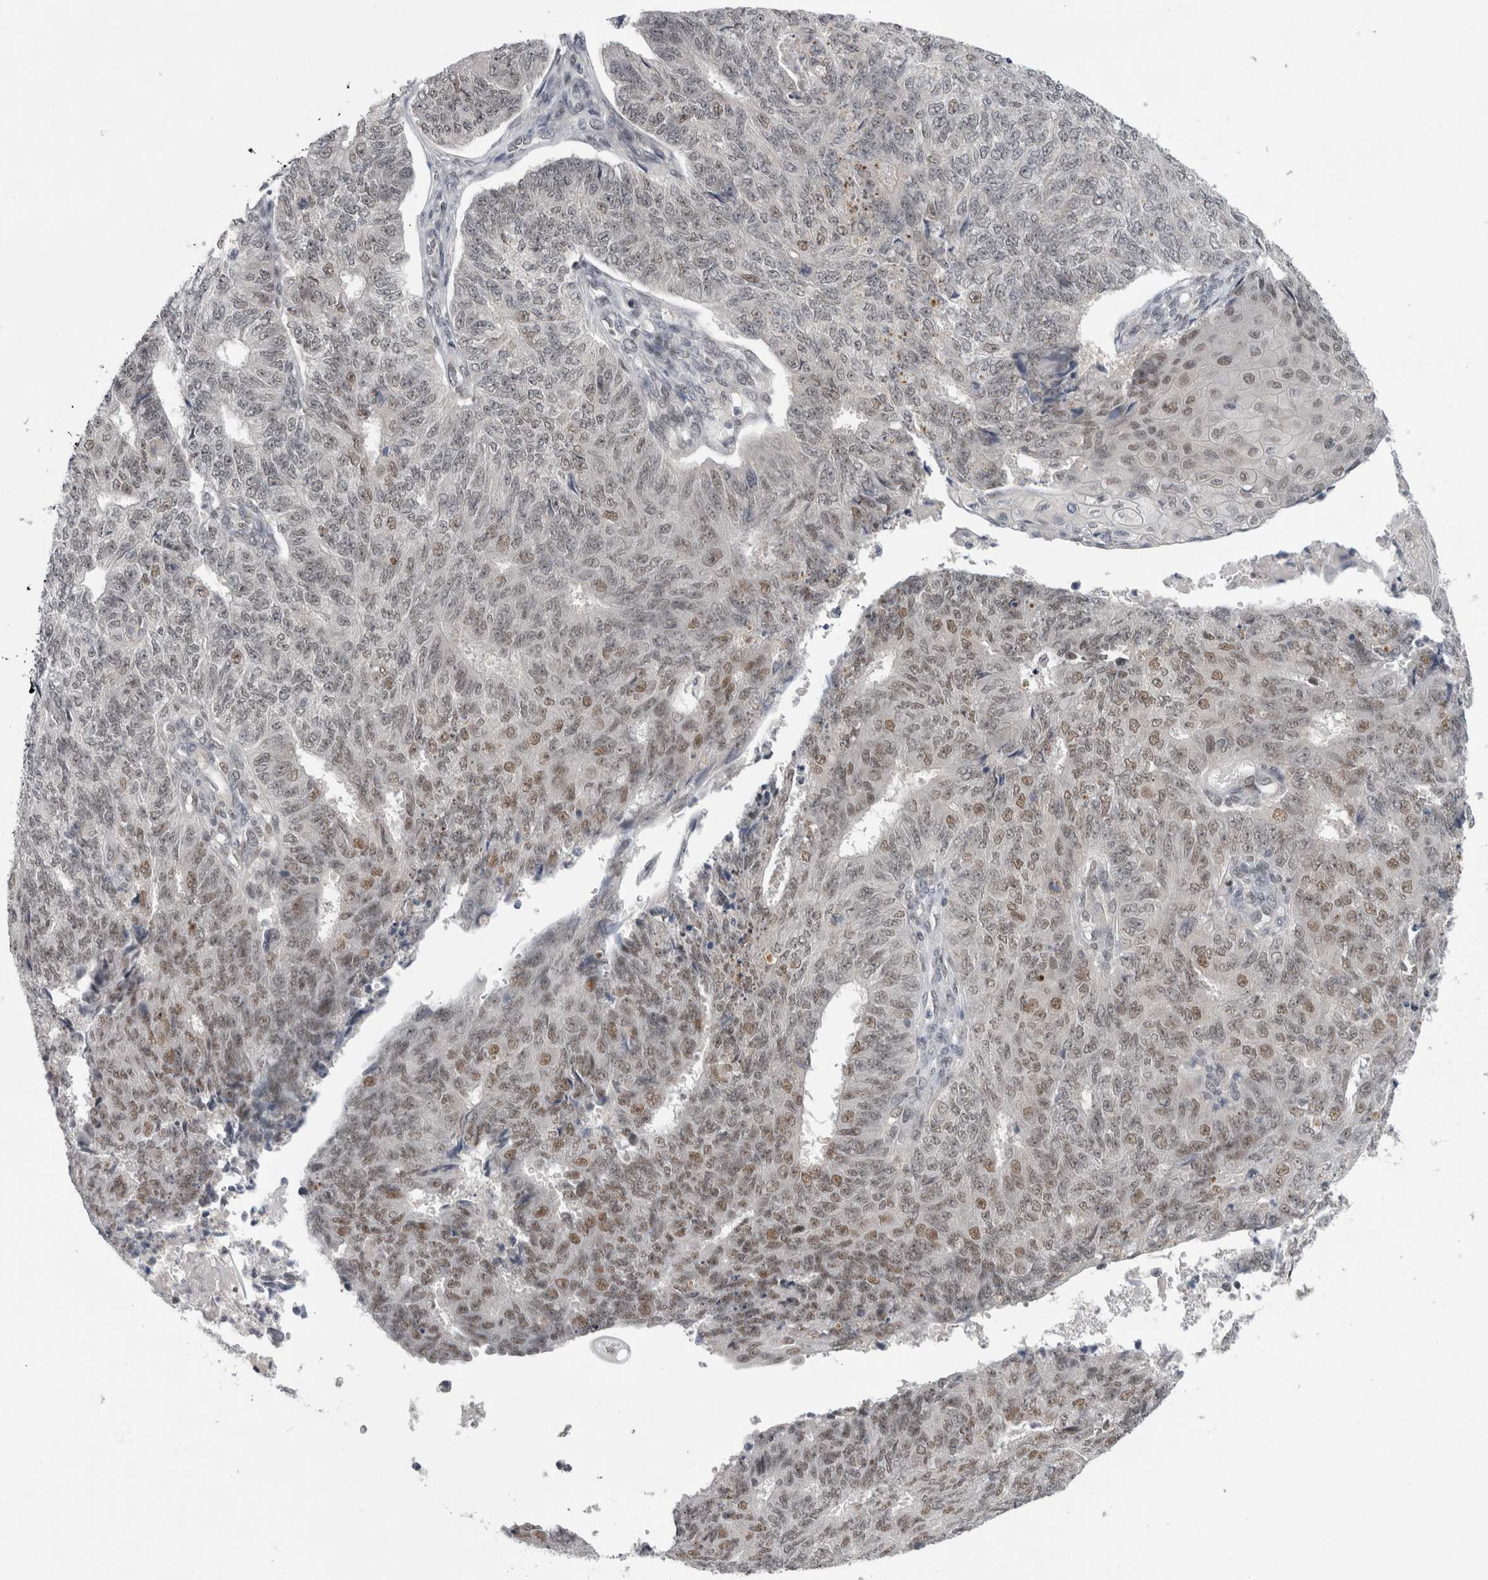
{"staining": {"intensity": "moderate", "quantity": "25%-75%", "location": "nuclear"}, "tissue": "endometrial cancer", "cell_type": "Tumor cells", "image_type": "cancer", "snomed": [{"axis": "morphology", "description": "Adenocarcinoma, NOS"}, {"axis": "topography", "description": "Endometrium"}], "caption": "Endometrial cancer (adenocarcinoma) stained with DAB (3,3'-diaminobenzidine) IHC shows medium levels of moderate nuclear expression in about 25%-75% of tumor cells.", "gene": "PSMB2", "patient": {"sex": "female", "age": 32}}